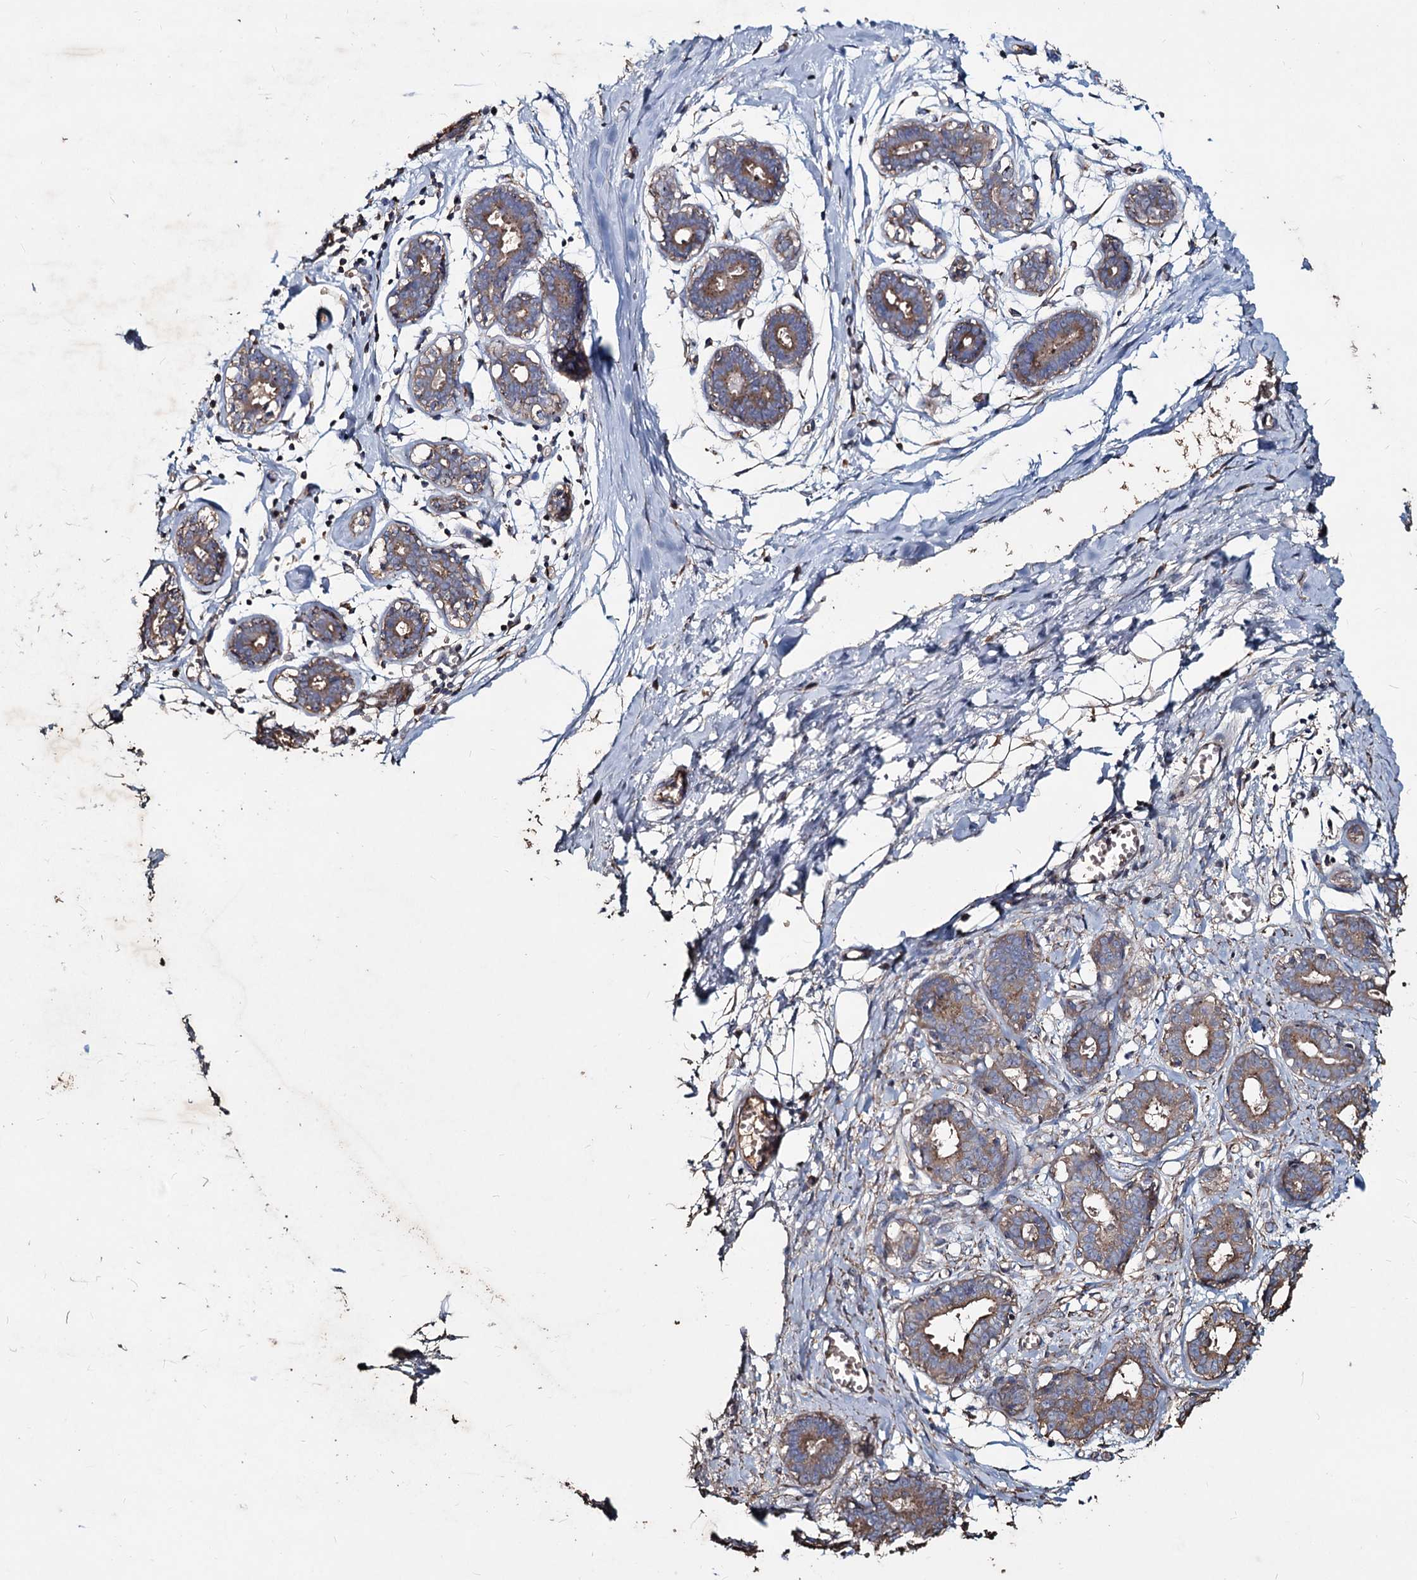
{"staining": {"intensity": "negative", "quantity": "none", "location": "none"}, "tissue": "breast", "cell_type": "Adipocytes", "image_type": "normal", "snomed": [{"axis": "morphology", "description": "Normal tissue, NOS"}, {"axis": "topography", "description": "Breast"}], "caption": "Normal breast was stained to show a protein in brown. There is no significant staining in adipocytes.", "gene": "AGBL4", "patient": {"sex": "female", "age": 27}}